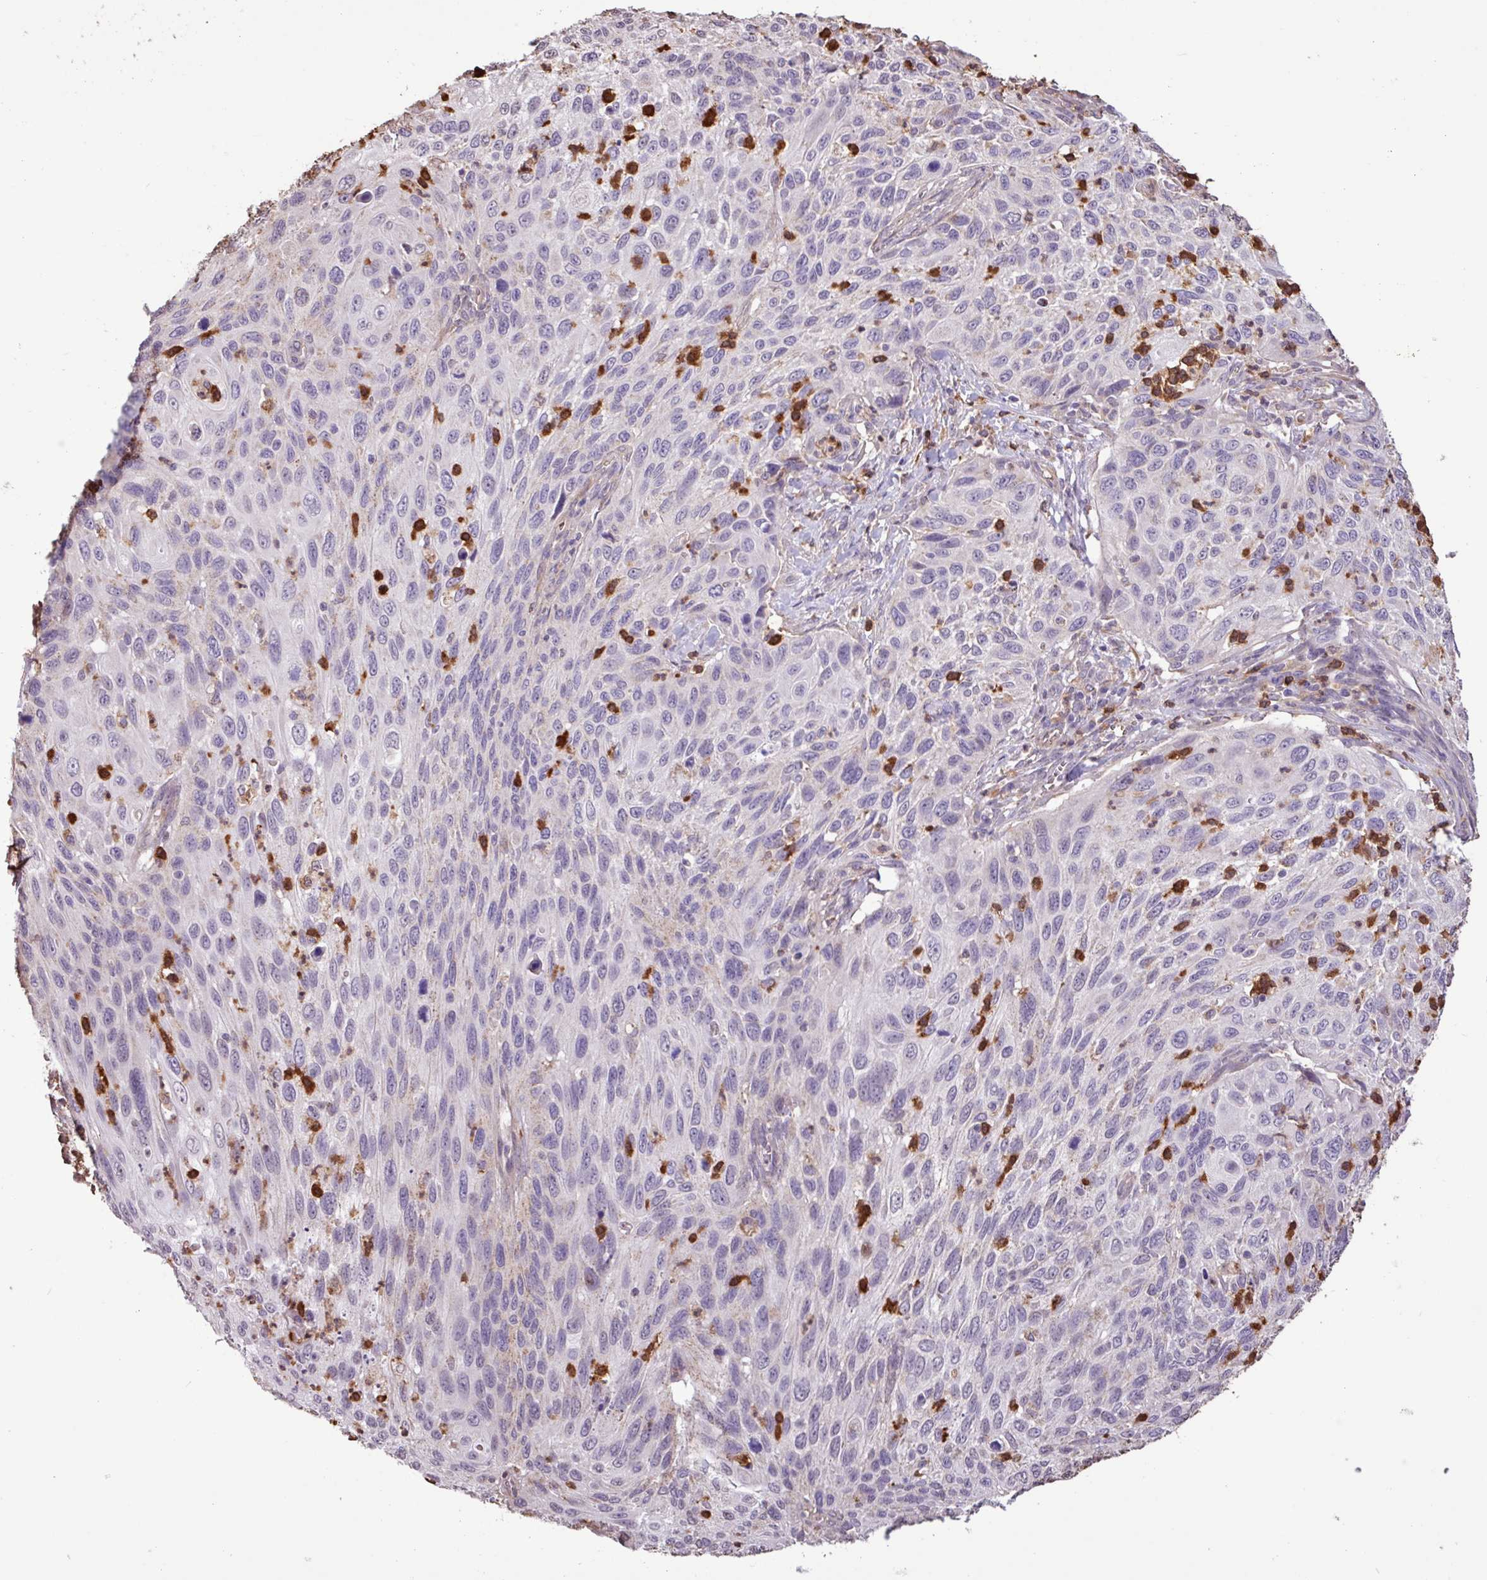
{"staining": {"intensity": "negative", "quantity": "none", "location": "none"}, "tissue": "cervical cancer", "cell_type": "Tumor cells", "image_type": "cancer", "snomed": [{"axis": "morphology", "description": "Squamous cell carcinoma, NOS"}, {"axis": "topography", "description": "Cervix"}], "caption": "High magnification brightfield microscopy of cervical cancer (squamous cell carcinoma) stained with DAB (3,3'-diaminobenzidine) (brown) and counterstained with hematoxylin (blue): tumor cells show no significant expression.", "gene": "CHST11", "patient": {"sex": "female", "age": 70}}